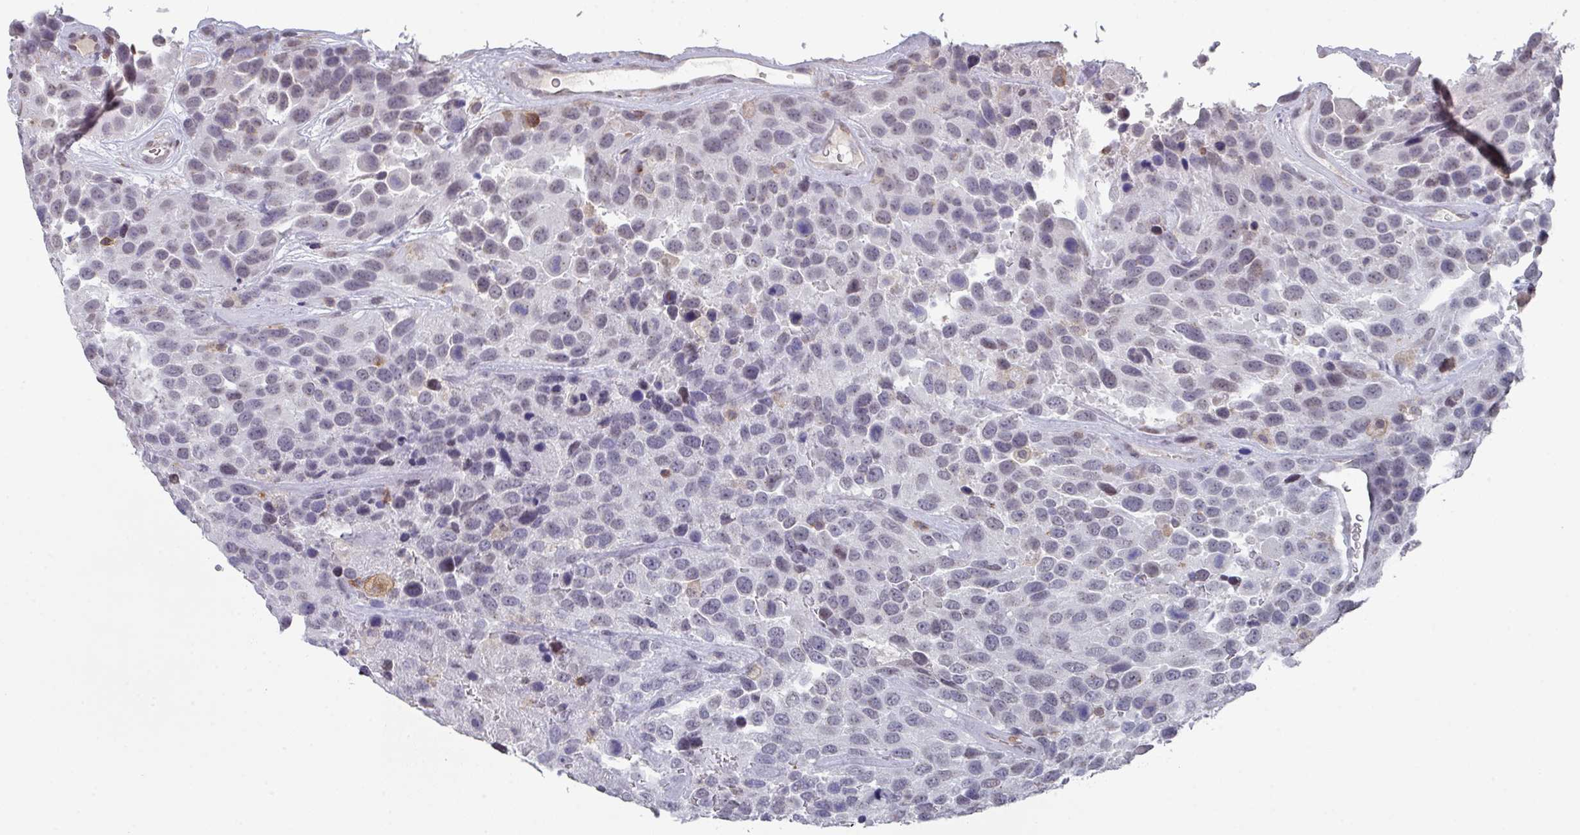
{"staining": {"intensity": "weak", "quantity": "25%-75%", "location": "nuclear"}, "tissue": "urothelial cancer", "cell_type": "Tumor cells", "image_type": "cancer", "snomed": [{"axis": "morphology", "description": "Urothelial carcinoma, High grade"}, {"axis": "topography", "description": "Urinary bladder"}], "caption": "Brown immunohistochemical staining in urothelial cancer demonstrates weak nuclear positivity in about 25%-75% of tumor cells.", "gene": "RASAL3", "patient": {"sex": "female", "age": 70}}